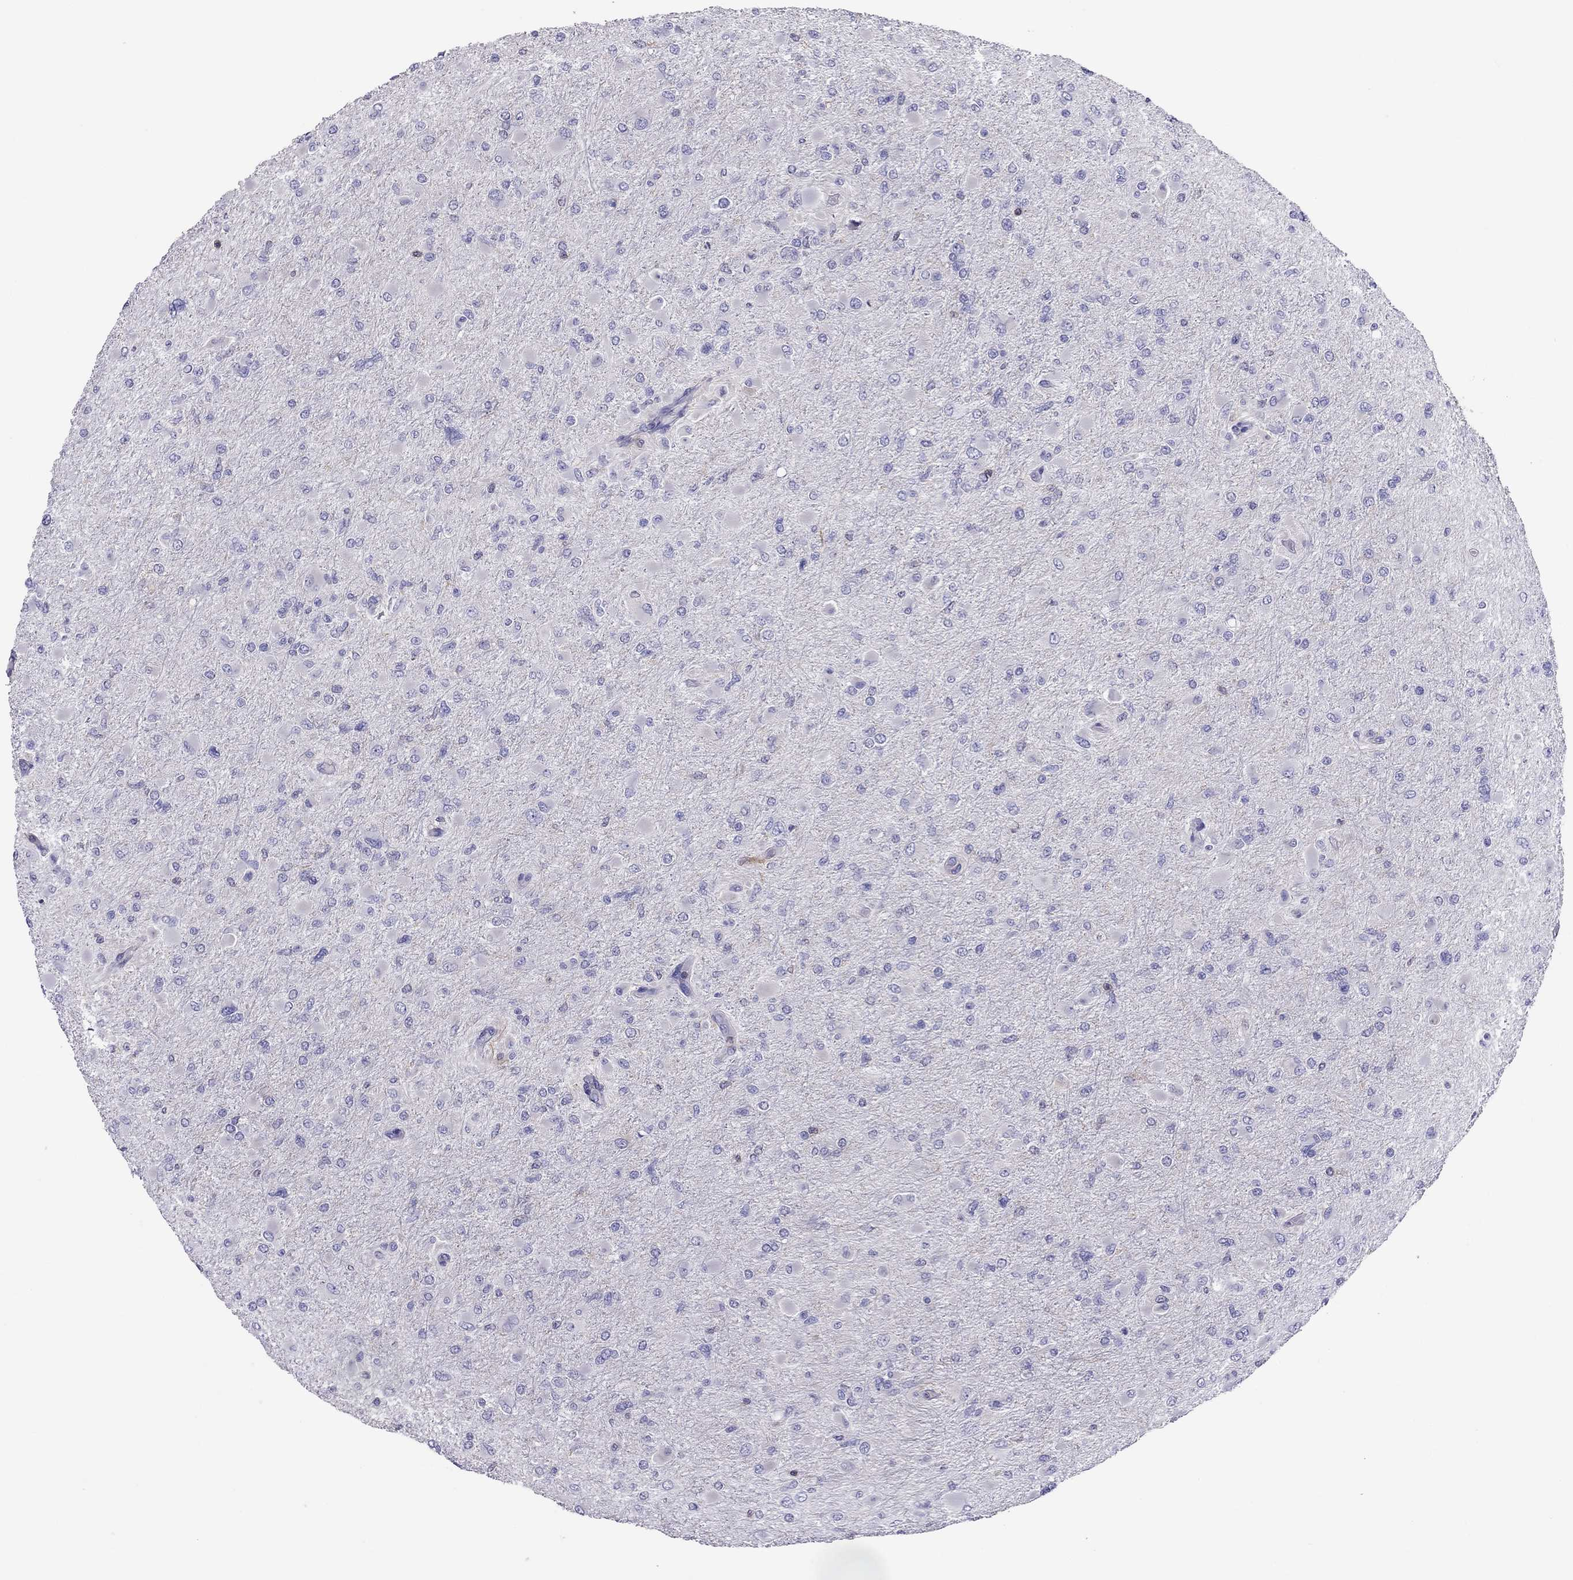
{"staining": {"intensity": "negative", "quantity": "none", "location": "none"}, "tissue": "glioma", "cell_type": "Tumor cells", "image_type": "cancer", "snomed": [{"axis": "morphology", "description": "Glioma, malignant, High grade"}, {"axis": "topography", "description": "Cerebral cortex"}], "caption": "A high-resolution photomicrograph shows immunohistochemistry staining of malignant high-grade glioma, which exhibits no significant positivity in tumor cells.", "gene": "TEX22", "patient": {"sex": "female", "age": 36}}